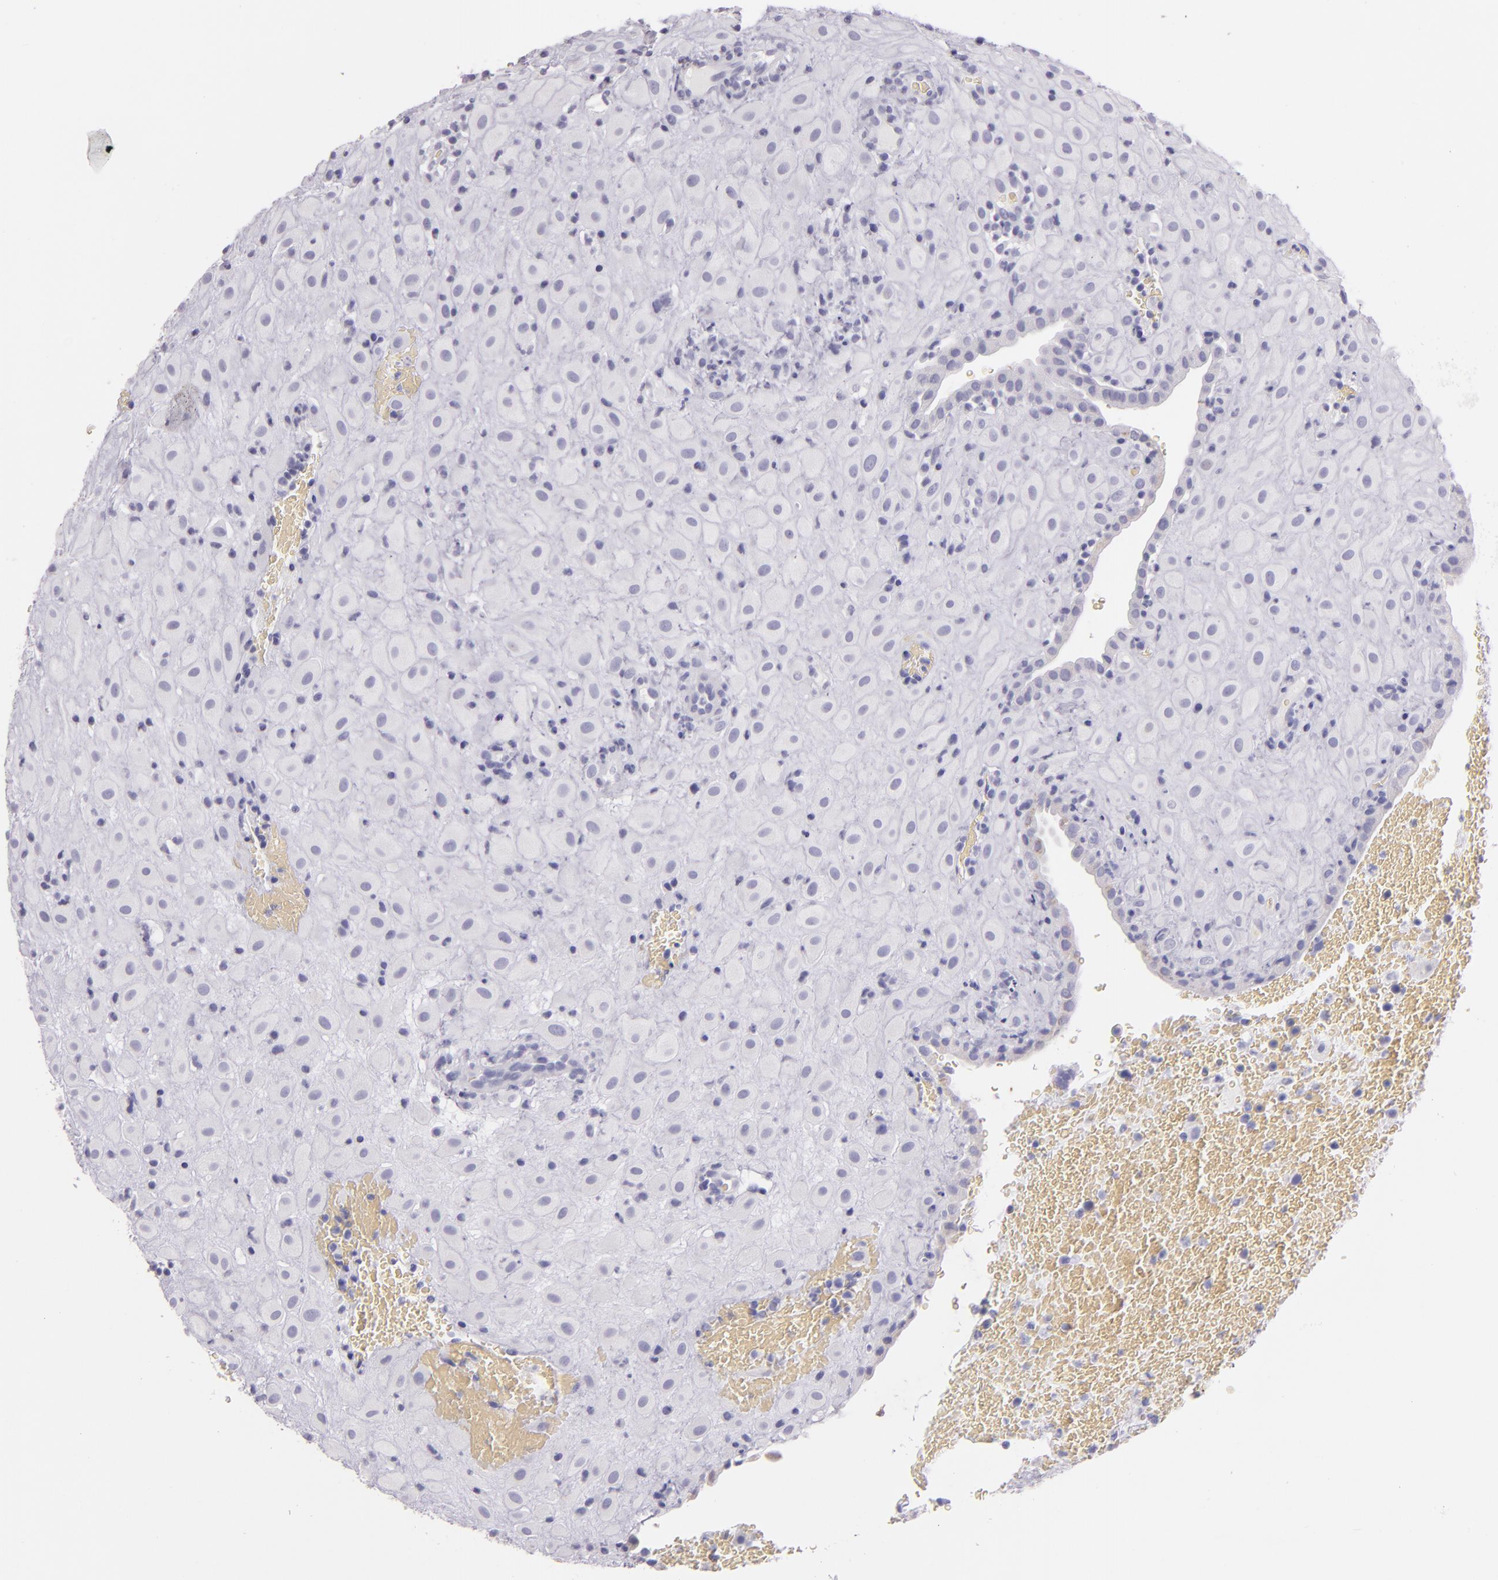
{"staining": {"intensity": "negative", "quantity": "none", "location": "none"}, "tissue": "placenta", "cell_type": "Decidual cells", "image_type": "normal", "snomed": [{"axis": "morphology", "description": "Normal tissue, NOS"}, {"axis": "topography", "description": "Placenta"}], "caption": "Image shows no significant protein staining in decidual cells of unremarkable placenta. (DAB immunohistochemistry visualized using brightfield microscopy, high magnification).", "gene": "MUC5AC", "patient": {"sex": "female", "age": 19}}